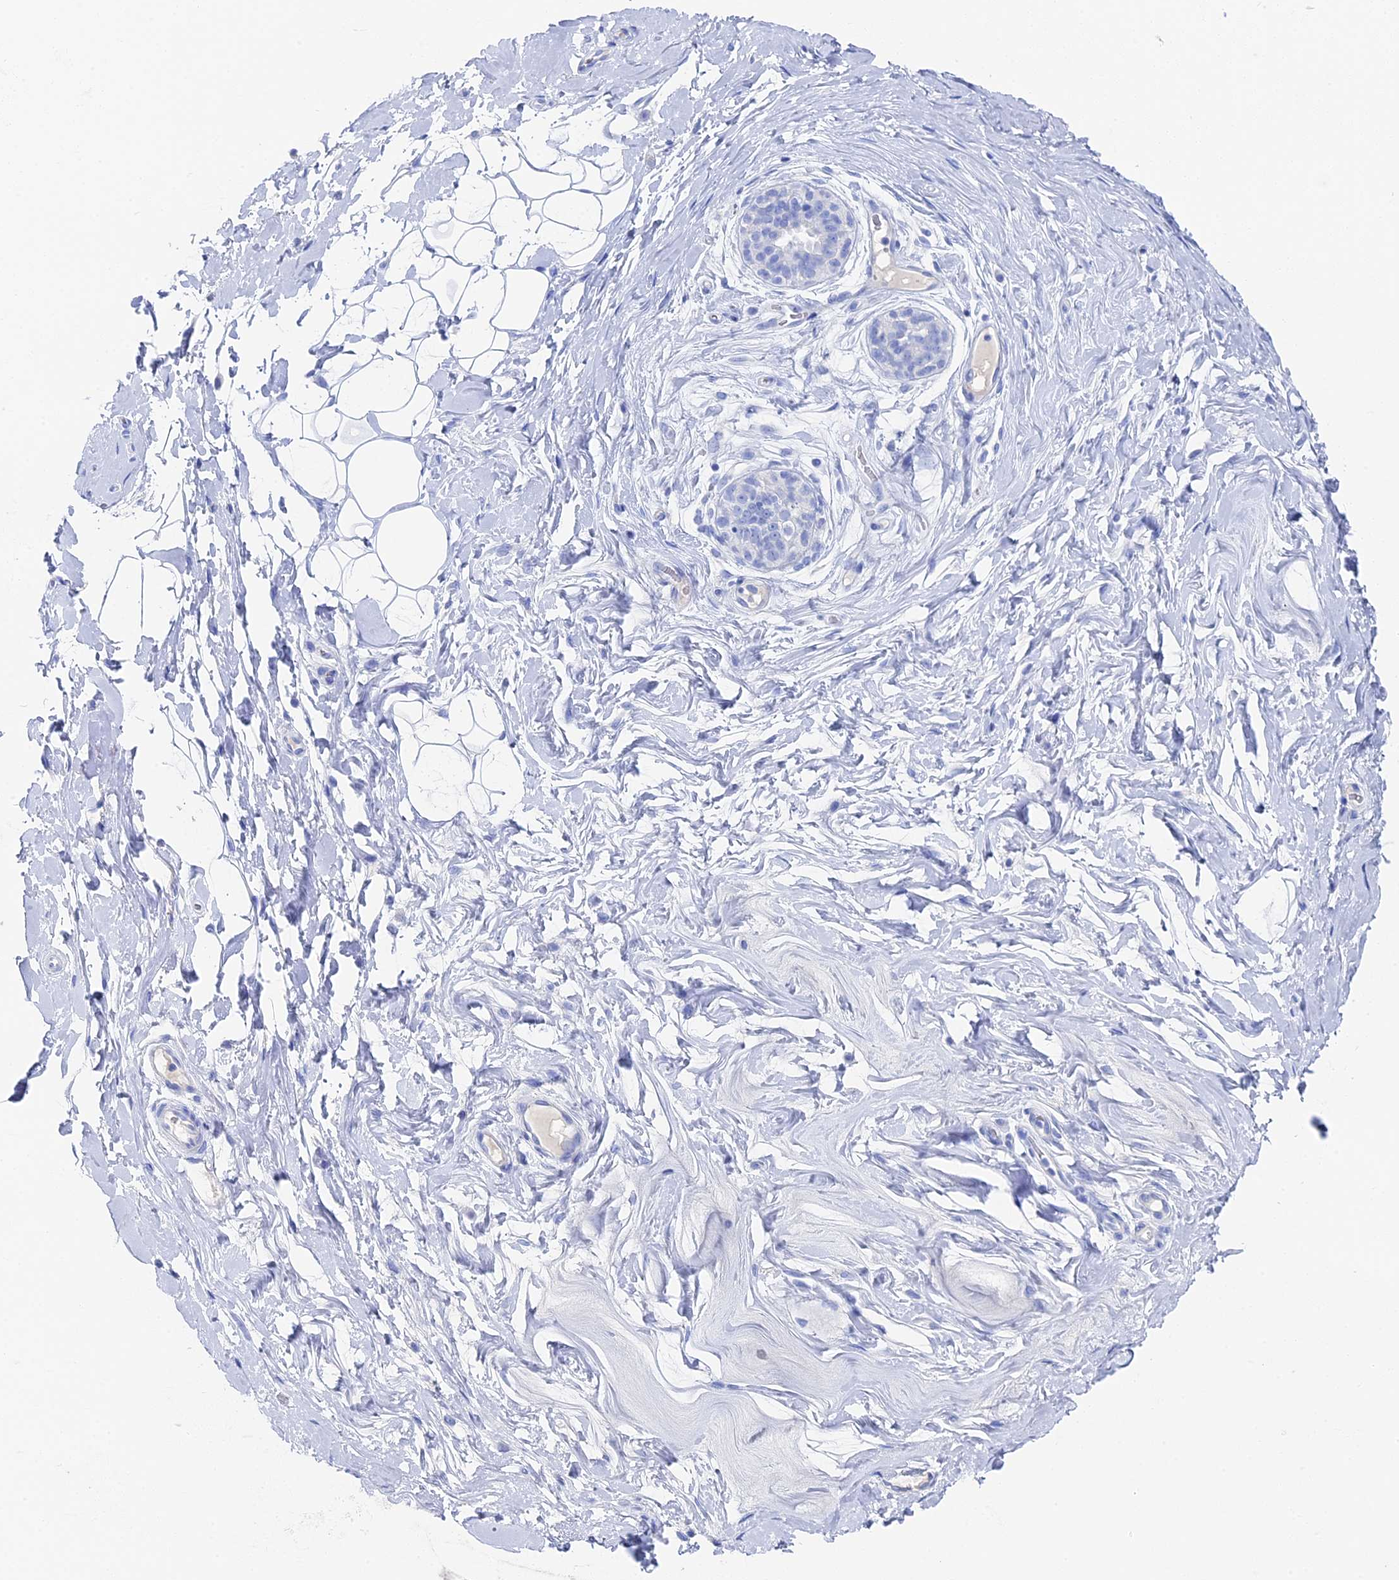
{"staining": {"intensity": "negative", "quantity": "none", "location": "none"}, "tissue": "adipose tissue", "cell_type": "Adipocytes", "image_type": "normal", "snomed": [{"axis": "morphology", "description": "Normal tissue, NOS"}, {"axis": "topography", "description": "Breast"}], "caption": "This image is of benign adipose tissue stained with immunohistochemistry to label a protein in brown with the nuclei are counter-stained blue. There is no expression in adipocytes. The staining was performed using DAB to visualize the protein expression in brown, while the nuclei were stained in blue with hematoxylin (Magnification: 20x).", "gene": "UNC119", "patient": {"sex": "female", "age": 26}}